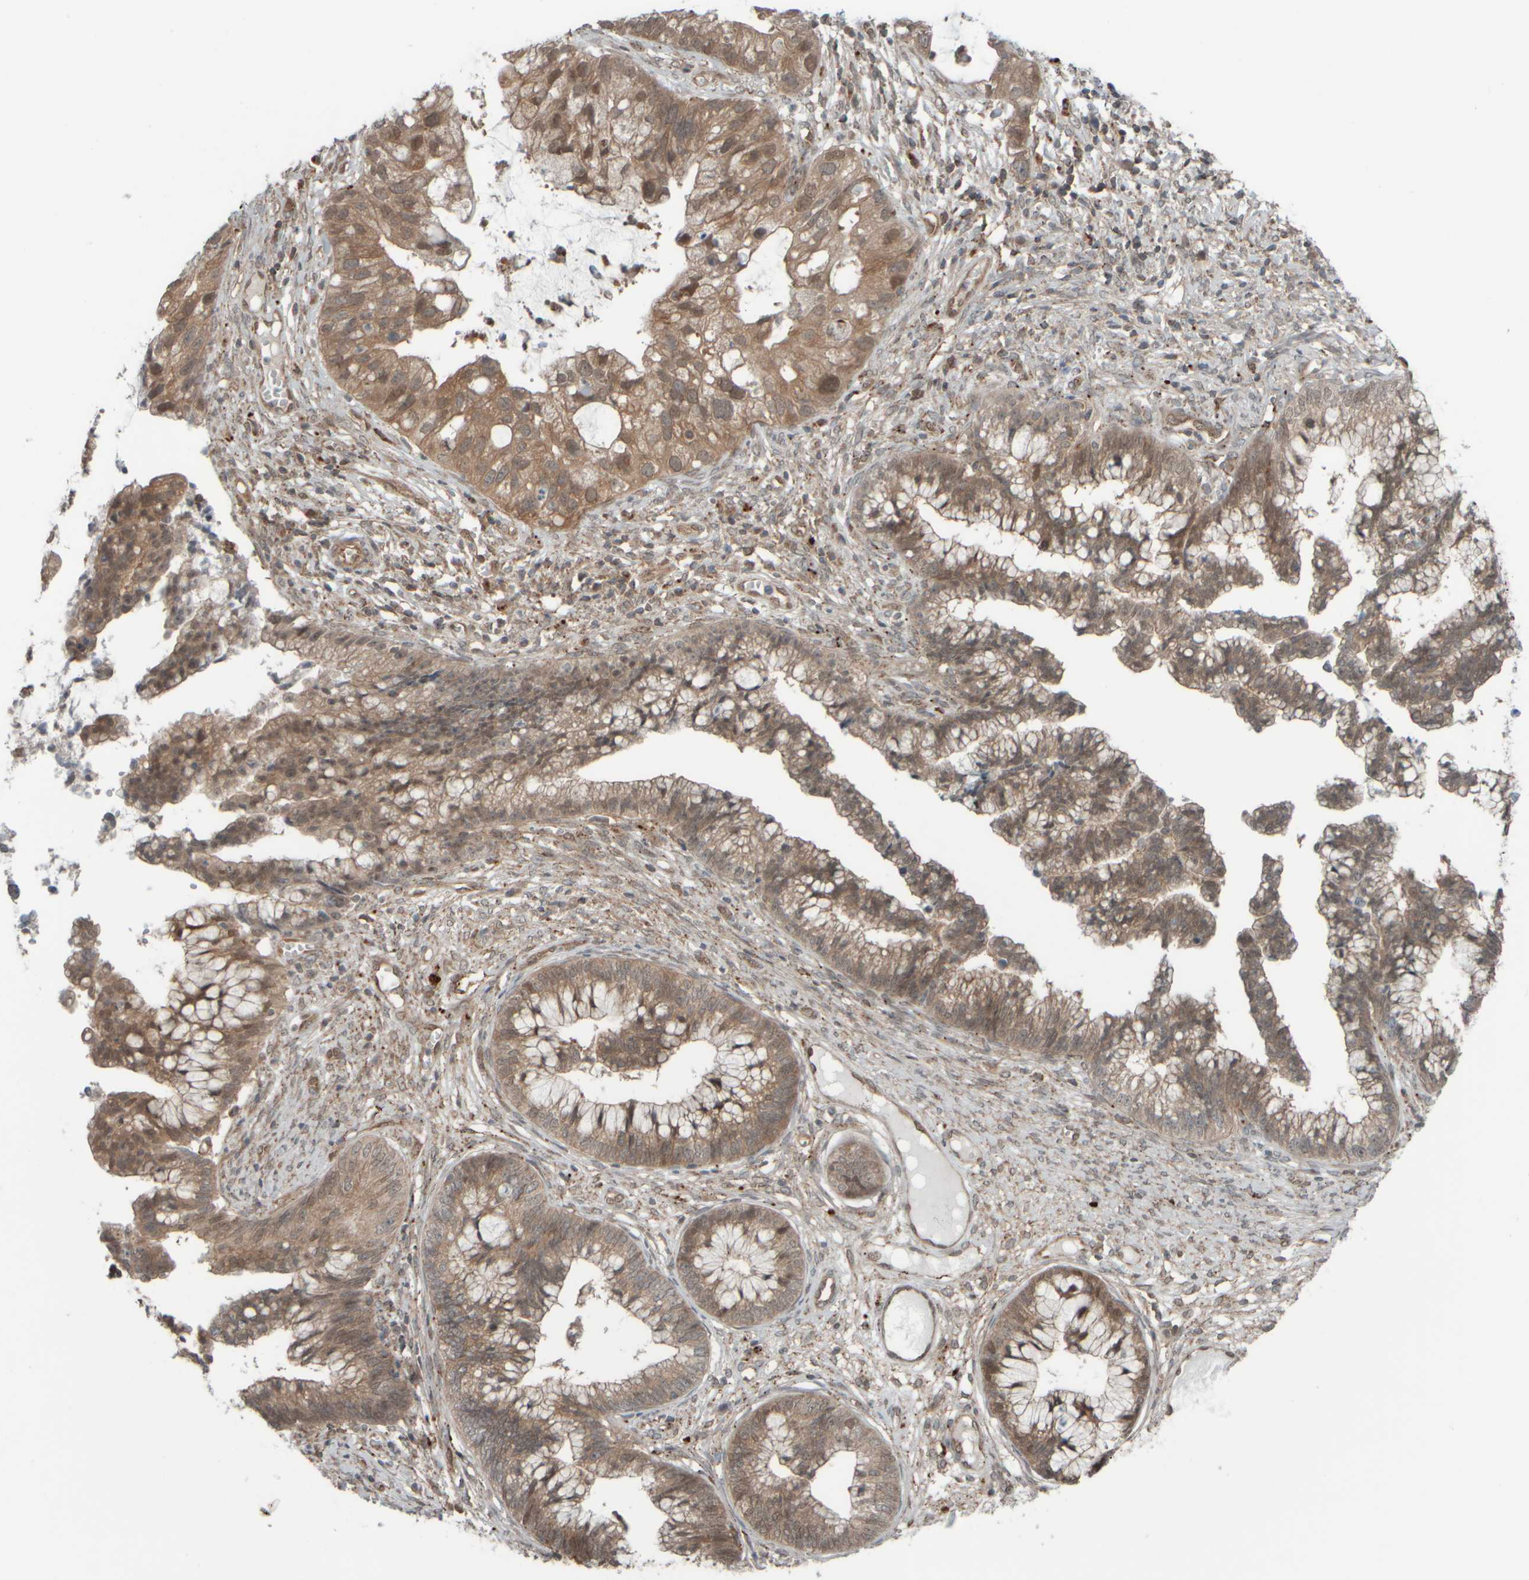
{"staining": {"intensity": "moderate", "quantity": ">75%", "location": "cytoplasmic/membranous"}, "tissue": "cervical cancer", "cell_type": "Tumor cells", "image_type": "cancer", "snomed": [{"axis": "morphology", "description": "Adenocarcinoma, NOS"}, {"axis": "topography", "description": "Cervix"}], "caption": "Immunohistochemical staining of human cervical adenocarcinoma exhibits medium levels of moderate cytoplasmic/membranous positivity in approximately >75% of tumor cells.", "gene": "GIGYF1", "patient": {"sex": "female", "age": 44}}